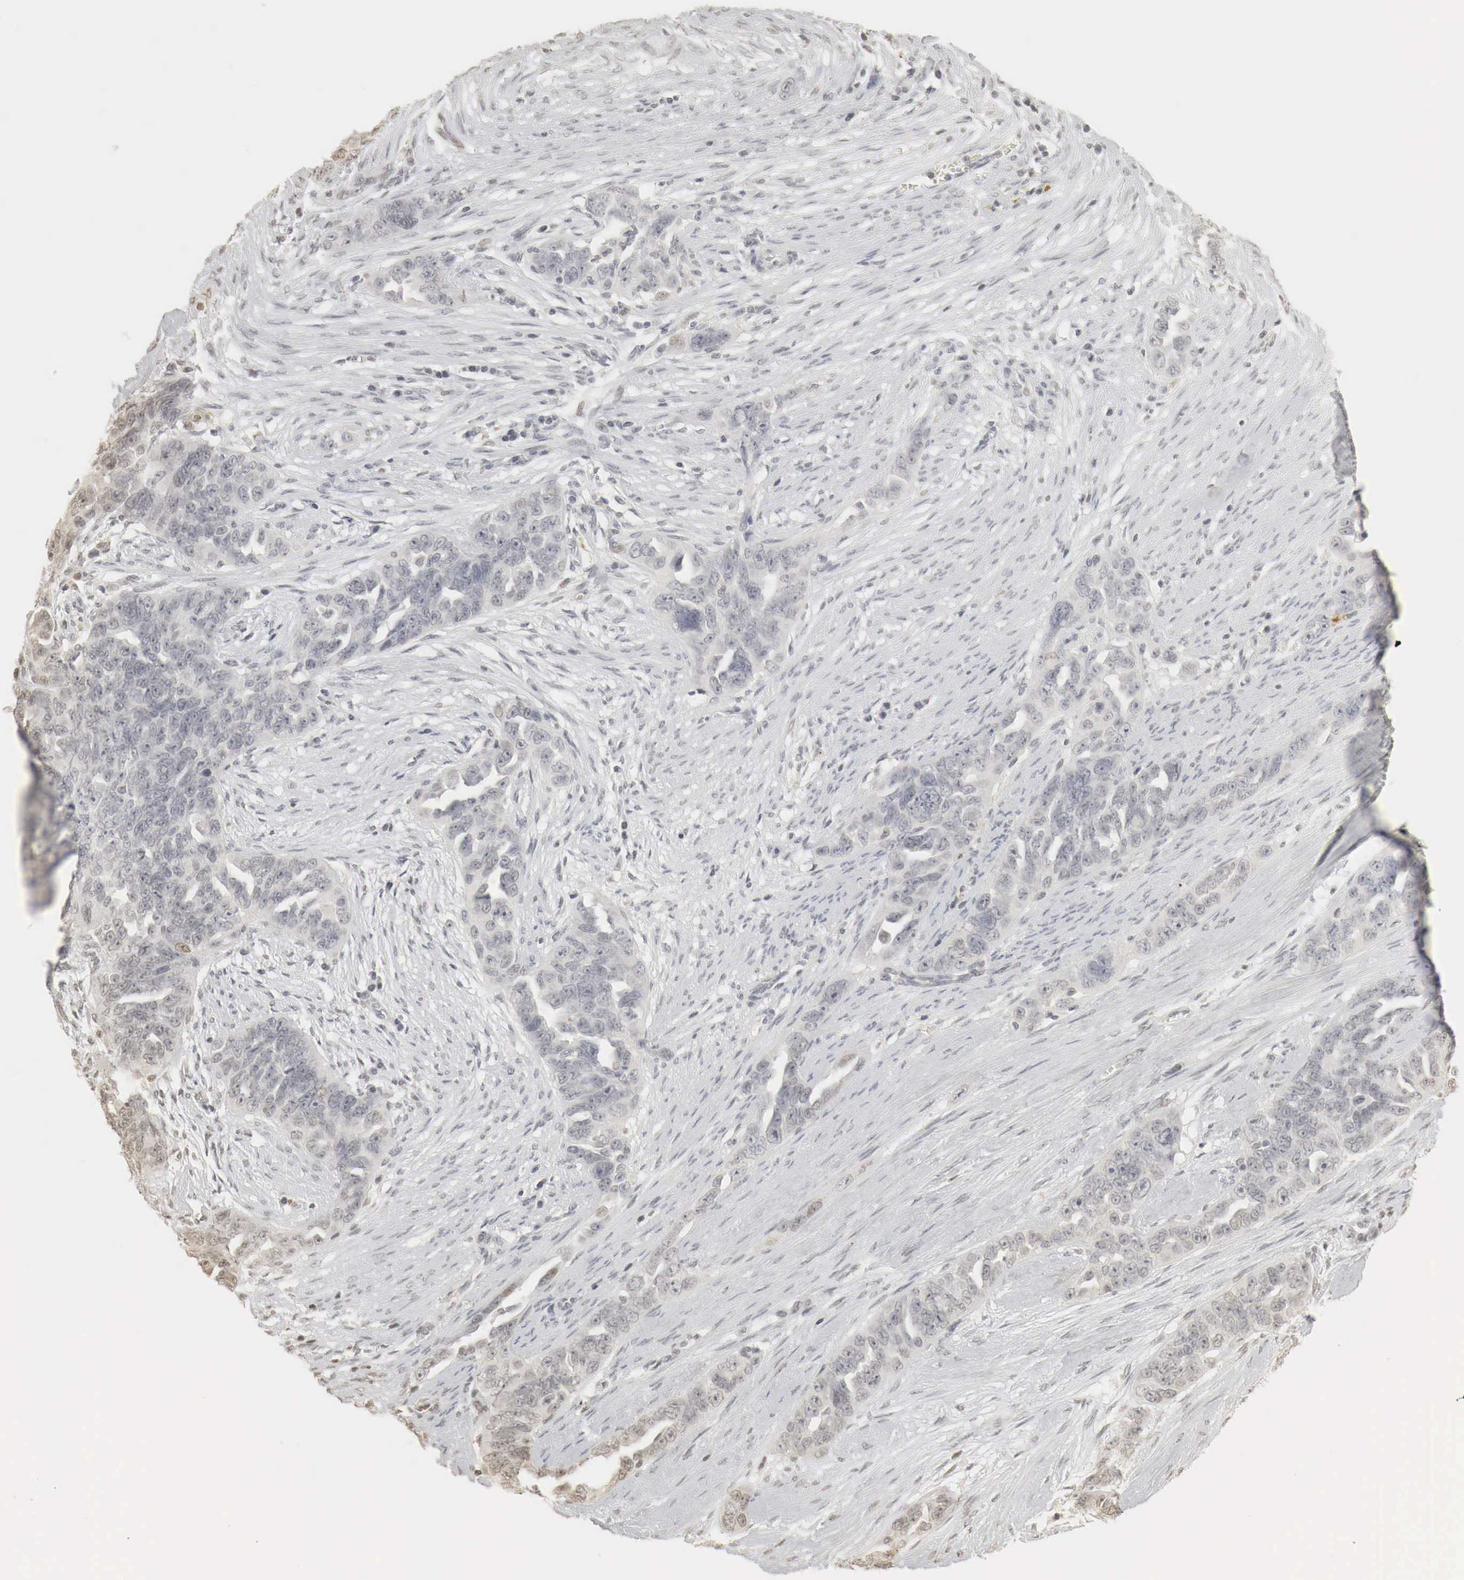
{"staining": {"intensity": "negative", "quantity": "none", "location": "none"}, "tissue": "ovarian cancer", "cell_type": "Tumor cells", "image_type": "cancer", "snomed": [{"axis": "morphology", "description": "Cystadenocarcinoma, serous, NOS"}, {"axis": "topography", "description": "Ovary"}], "caption": "Immunohistochemical staining of ovarian cancer shows no significant staining in tumor cells.", "gene": "ERBB4", "patient": {"sex": "female", "age": 63}}